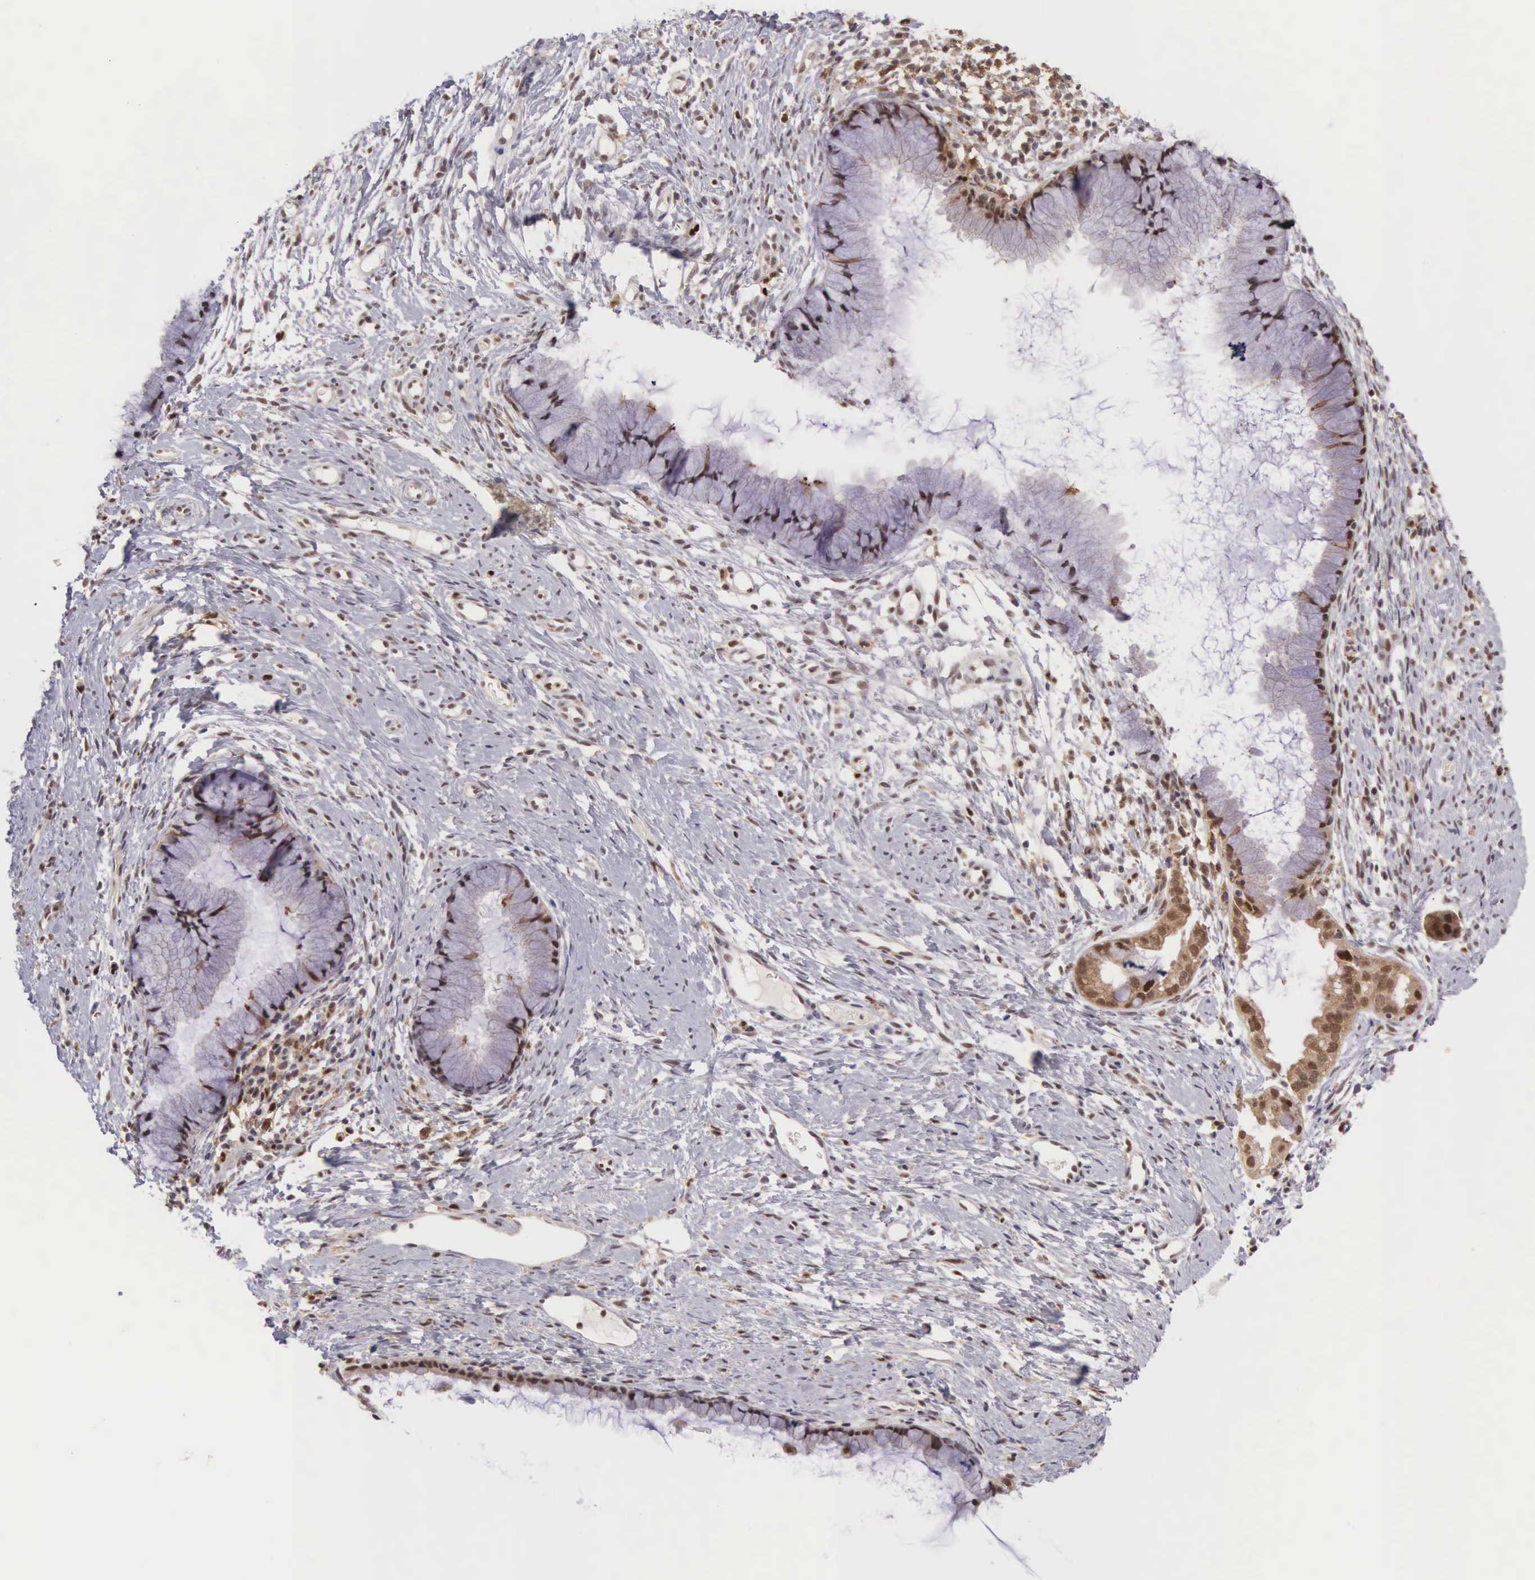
{"staining": {"intensity": "strong", "quantity": ">75%", "location": "nuclear"}, "tissue": "cervix", "cell_type": "Glandular cells", "image_type": "normal", "snomed": [{"axis": "morphology", "description": "Normal tissue, NOS"}, {"axis": "topography", "description": "Cervix"}], "caption": "Strong nuclear staining is present in approximately >75% of glandular cells in benign cervix.", "gene": "GRK3", "patient": {"sex": "female", "age": 82}}